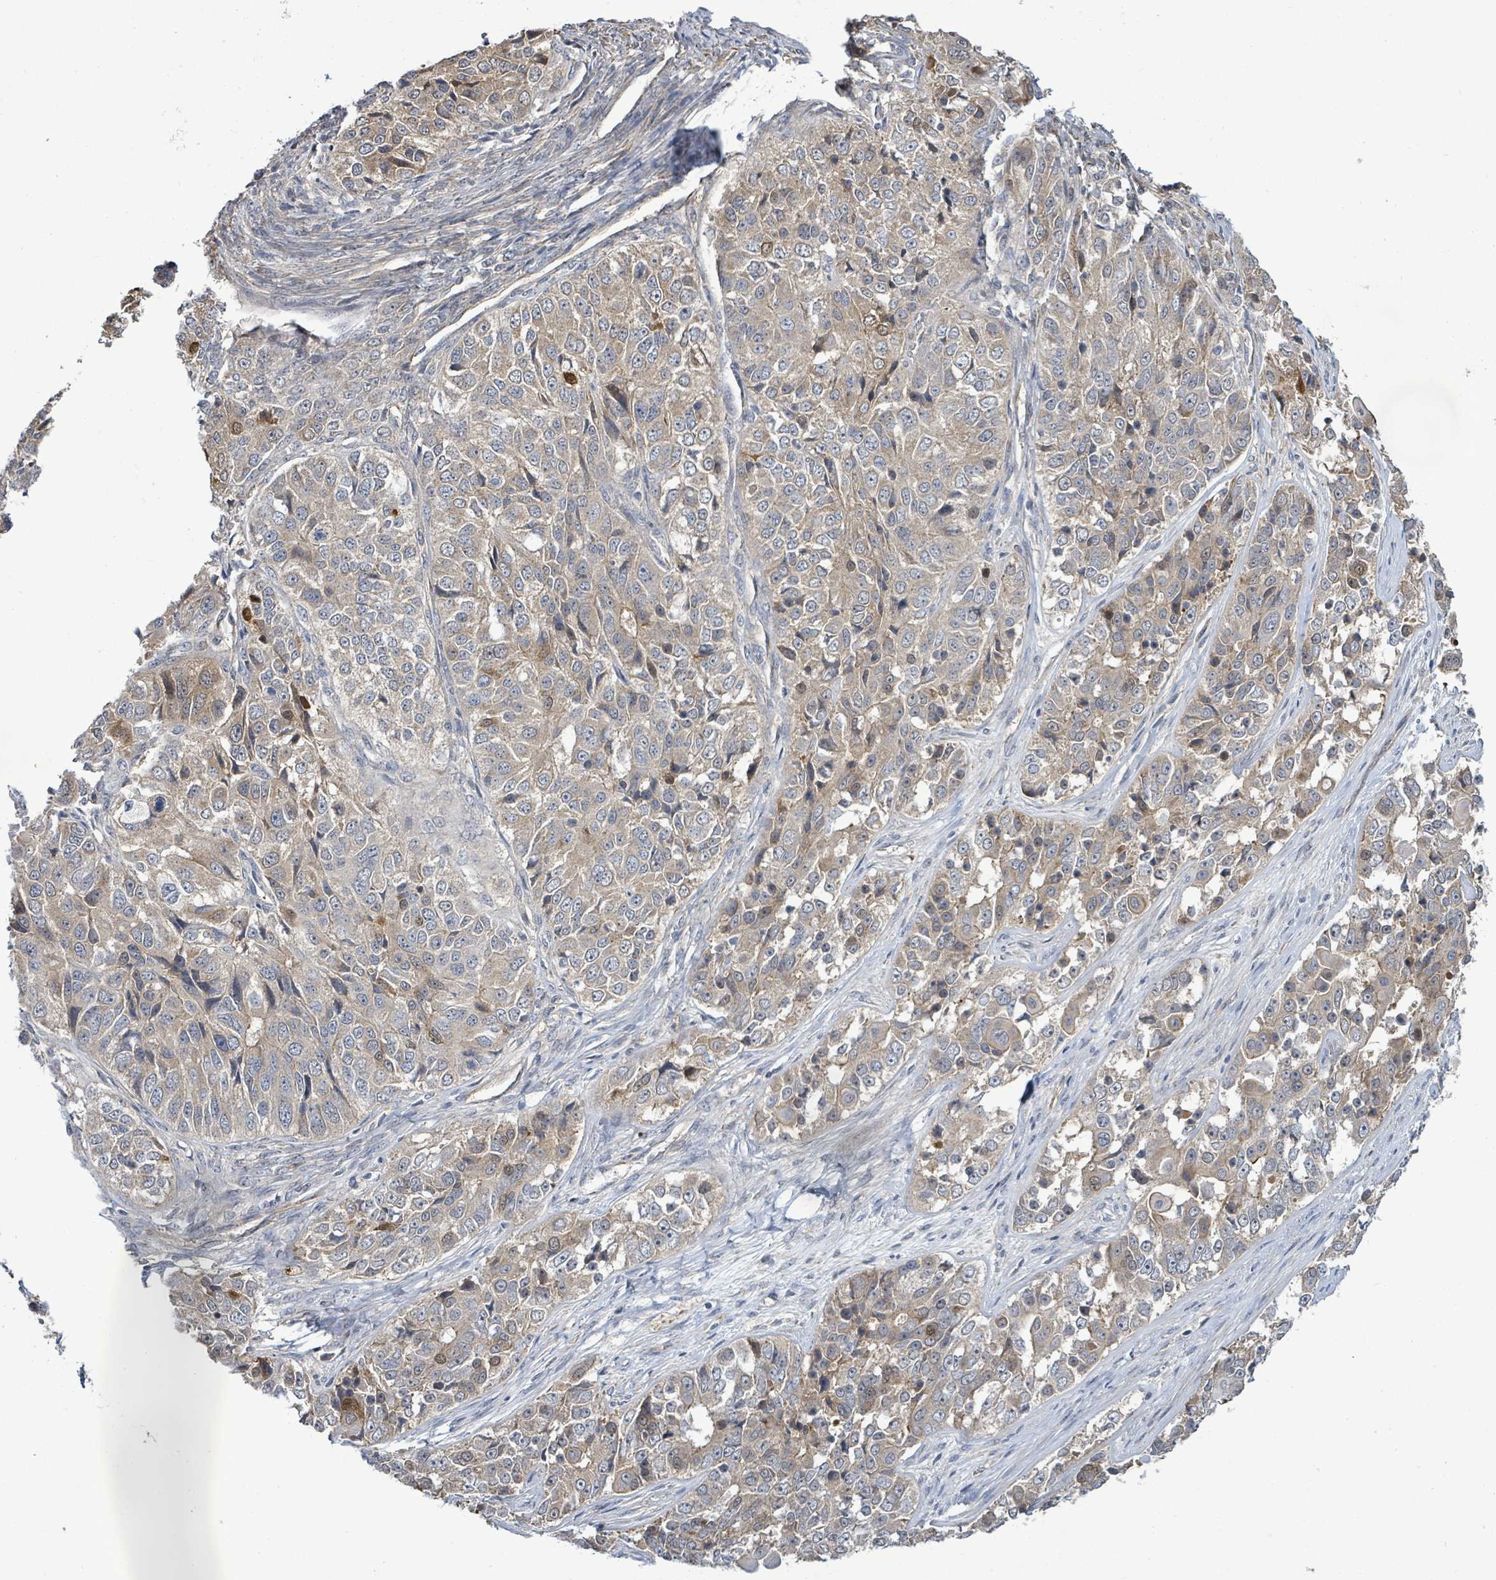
{"staining": {"intensity": "weak", "quantity": "25%-75%", "location": "cytoplasmic/membranous"}, "tissue": "ovarian cancer", "cell_type": "Tumor cells", "image_type": "cancer", "snomed": [{"axis": "morphology", "description": "Carcinoma, endometroid"}, {"axis": "topography", "description": "Ovary"}], "caption": "Ovarian cancer stained with a brown dye exhibits weak cytoplasmic/membranous positive positivity in approximately 25%-75% of tumor cells.", "gene": "KBTBD11", "patient": {"sex": "female", "age": 51}}